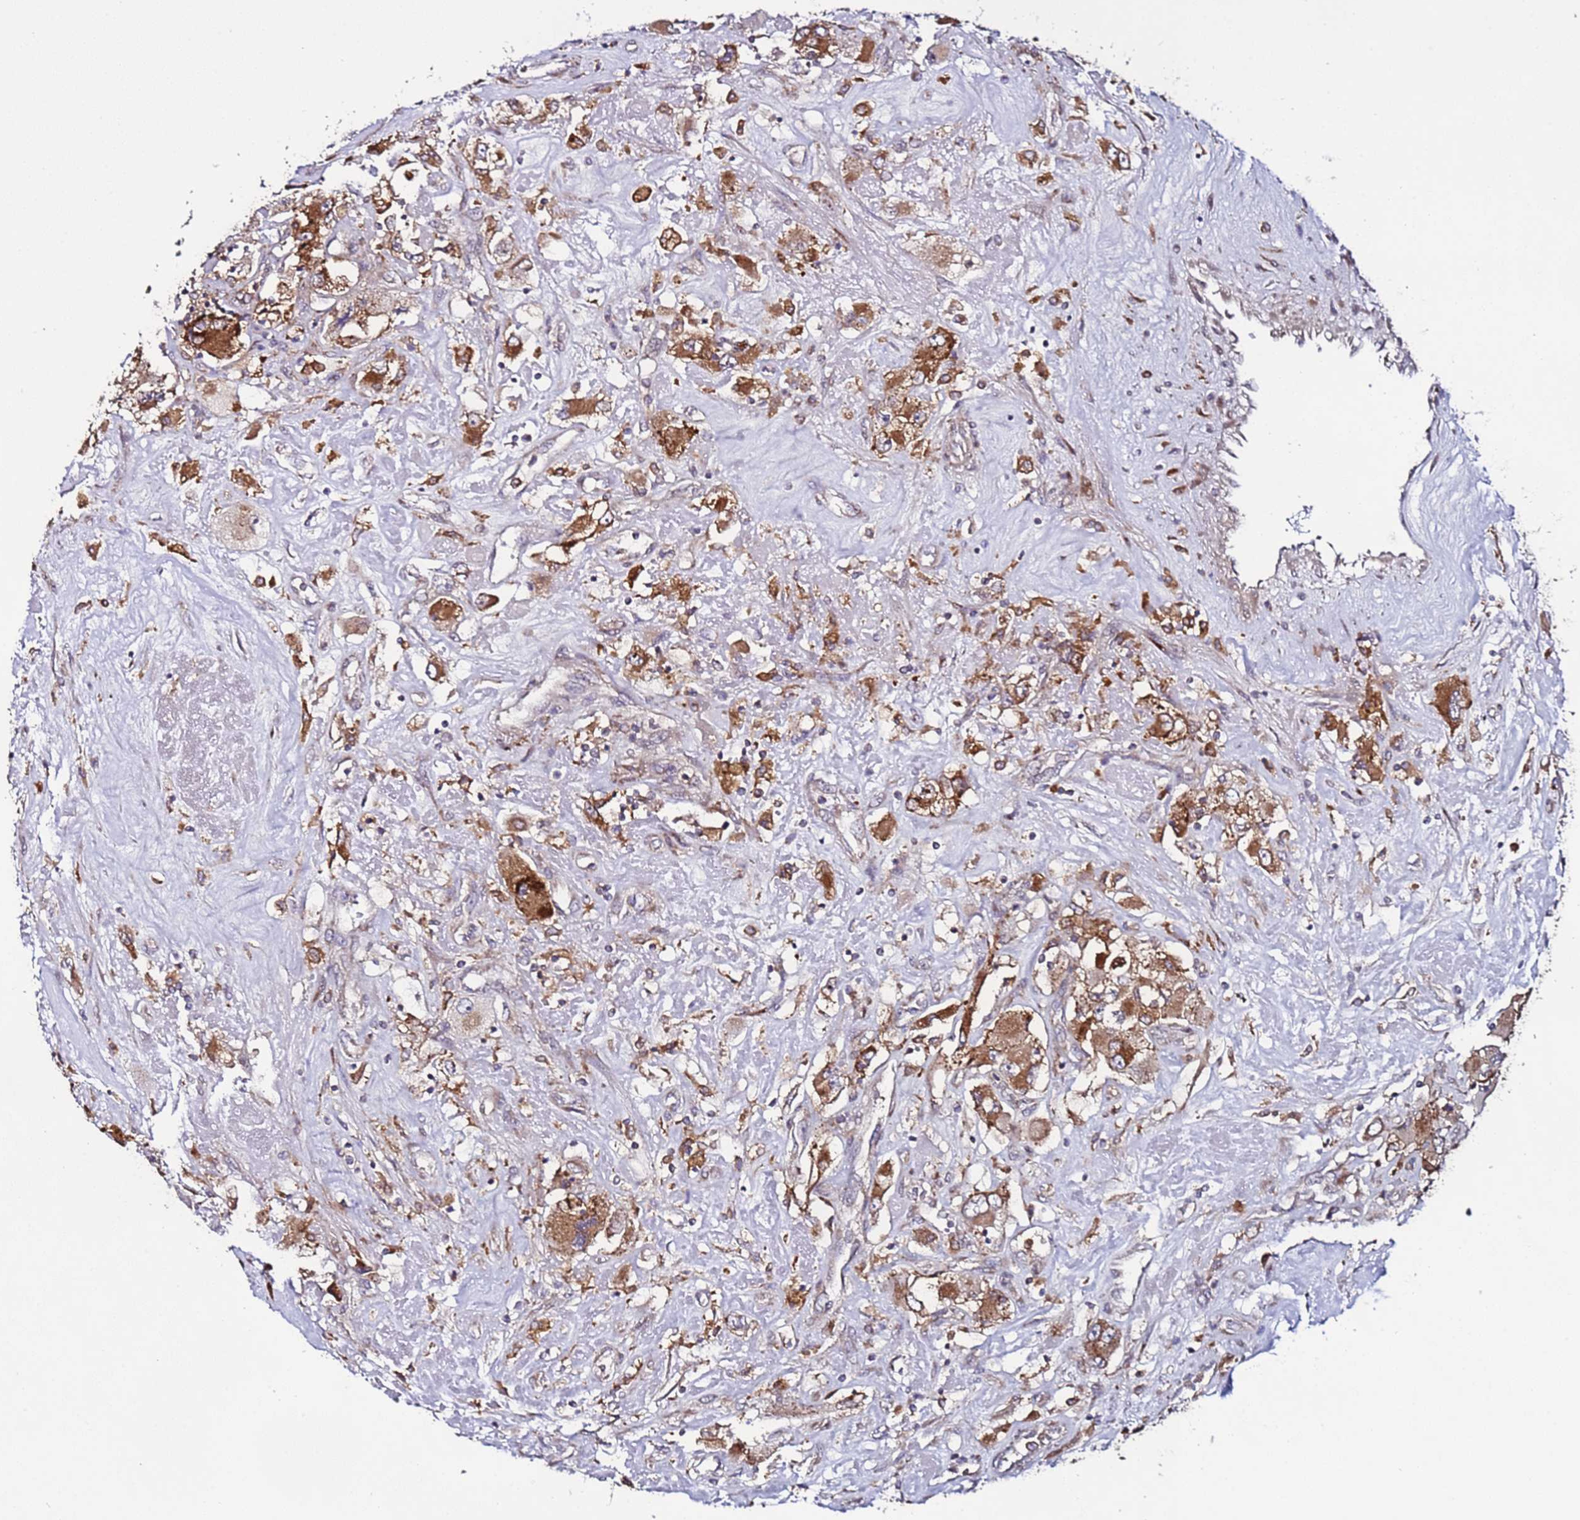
{"staining": {"intensity": "moderate", "quantity": ">75%", "location": "cytoplasmic/membranous"}, "tissue": "renal cancer", "cell_type": "Tumor cells", "image_type": "cancer", "snomed": [{"axis": "morphology", "description": "Adenocarcinoma, NOS"}, {"axis": "topography", "description": "Kidney"}], "caption": "Renal cancer (adenocarcinoma) stained with a protein marker exhibits moderate staining in tumor cells.", "gene": "TMEM176B", "patient": {"sex": "female", "age": 52}}